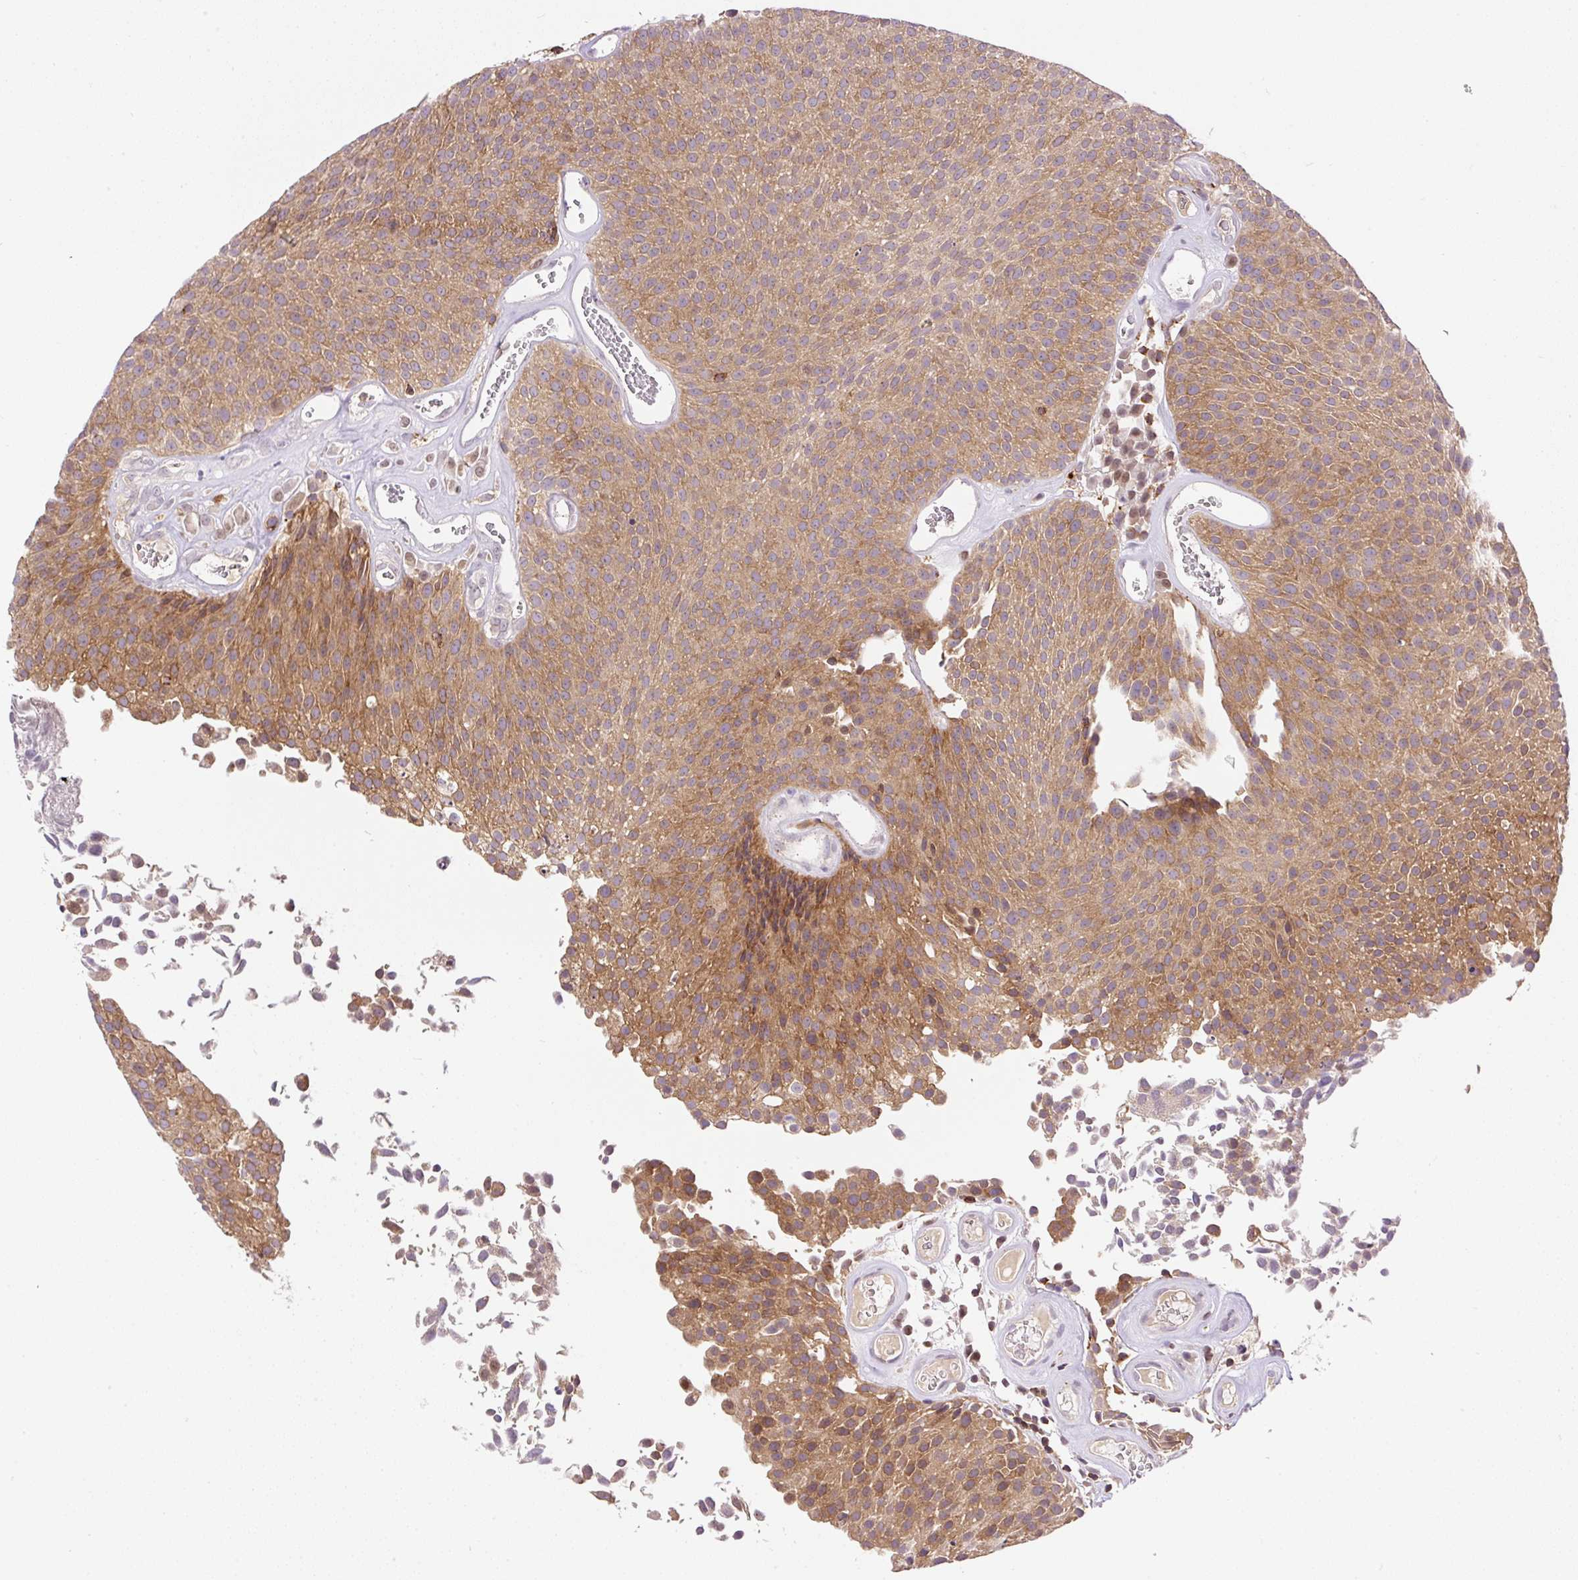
{"staining": {"intensity": "moderate", "quantity": ">75%", "location": "cytoplasmic/membranous"}, "tissue": "urothelial cancer", "cell_type": "Tumor cells", "image_type": "cancer", "snomed": [{"axis": "morphology", "description": "Urothelial carcinoma, Low grade"}, {"axis": "topography", "description": "Urinary bladder"}], "caption": "Immunohistochemistry staining of urothelial carcinoma (low-grade), which demonstrates medium levels of moderate cytoplasmic/membranous expression in approximately >75% of tumor cells indicating moderate cytoplasmic/membranous protein expression. The staining was performed using DAB (3,3'-diaminobenzidine) (brown) for protein detection and nuclei were counterstained in hematoxylin (blue).", "gene": "CARD11", "patient": {"sex": "female", "age": 79}}